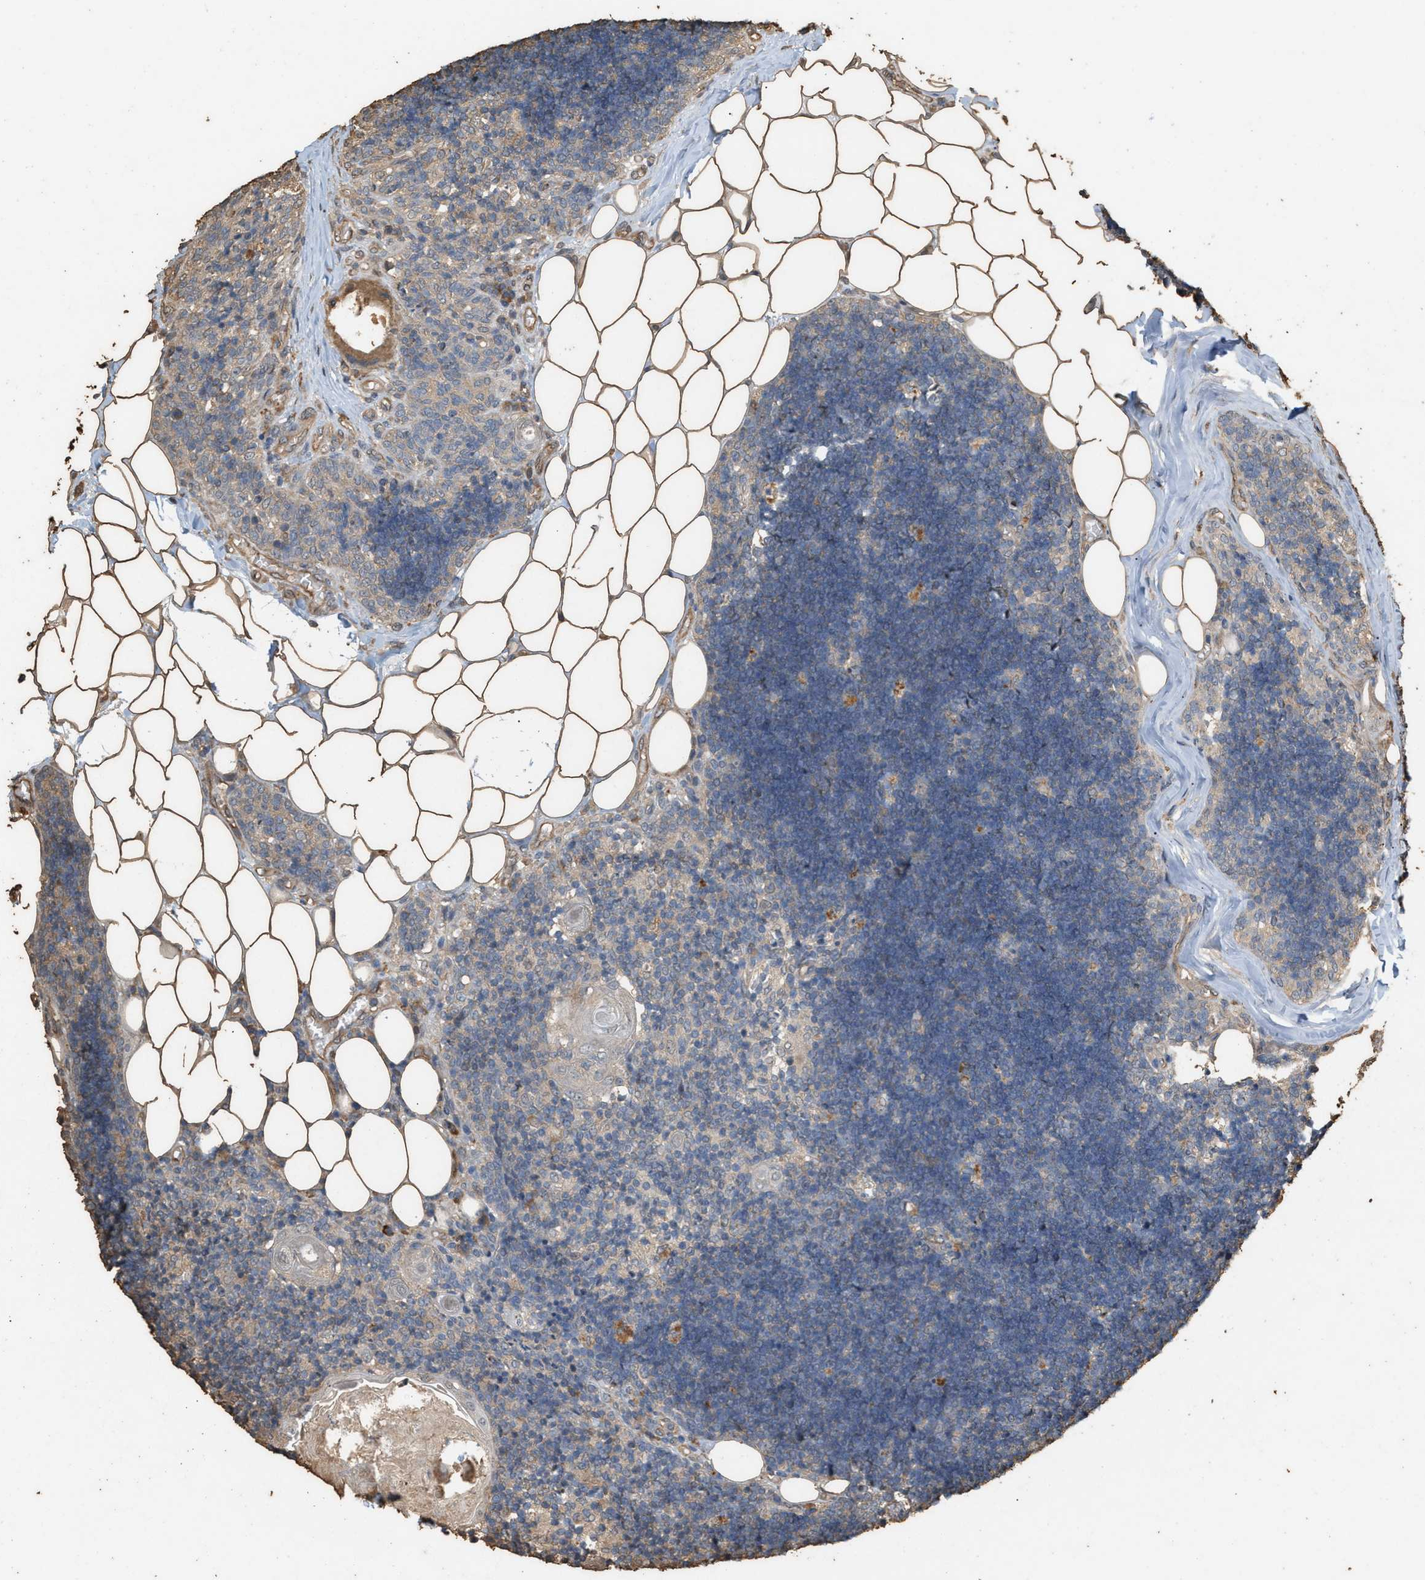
{"staining": {"intensity": "negative", "quantity": "none", "location": "none"}, "tissue": "lymph node", "cell_type": "Germinal center cells", "image_type": "normal", "snomed": [{"axis": "morphology", "description": "Normal tissue, NOS"}, {"axis": "topography", "description": "Lymph node"}], "caption": "The histopathology image exhibits no staining of germinal center cells in benign lymph node. (DAB (3,3'-diaminobenzidine) IHC visualized using brightfield microscopy, high magnification).", "gene": "DCAF7", "patient": {"sex": "male", "age": 33}}